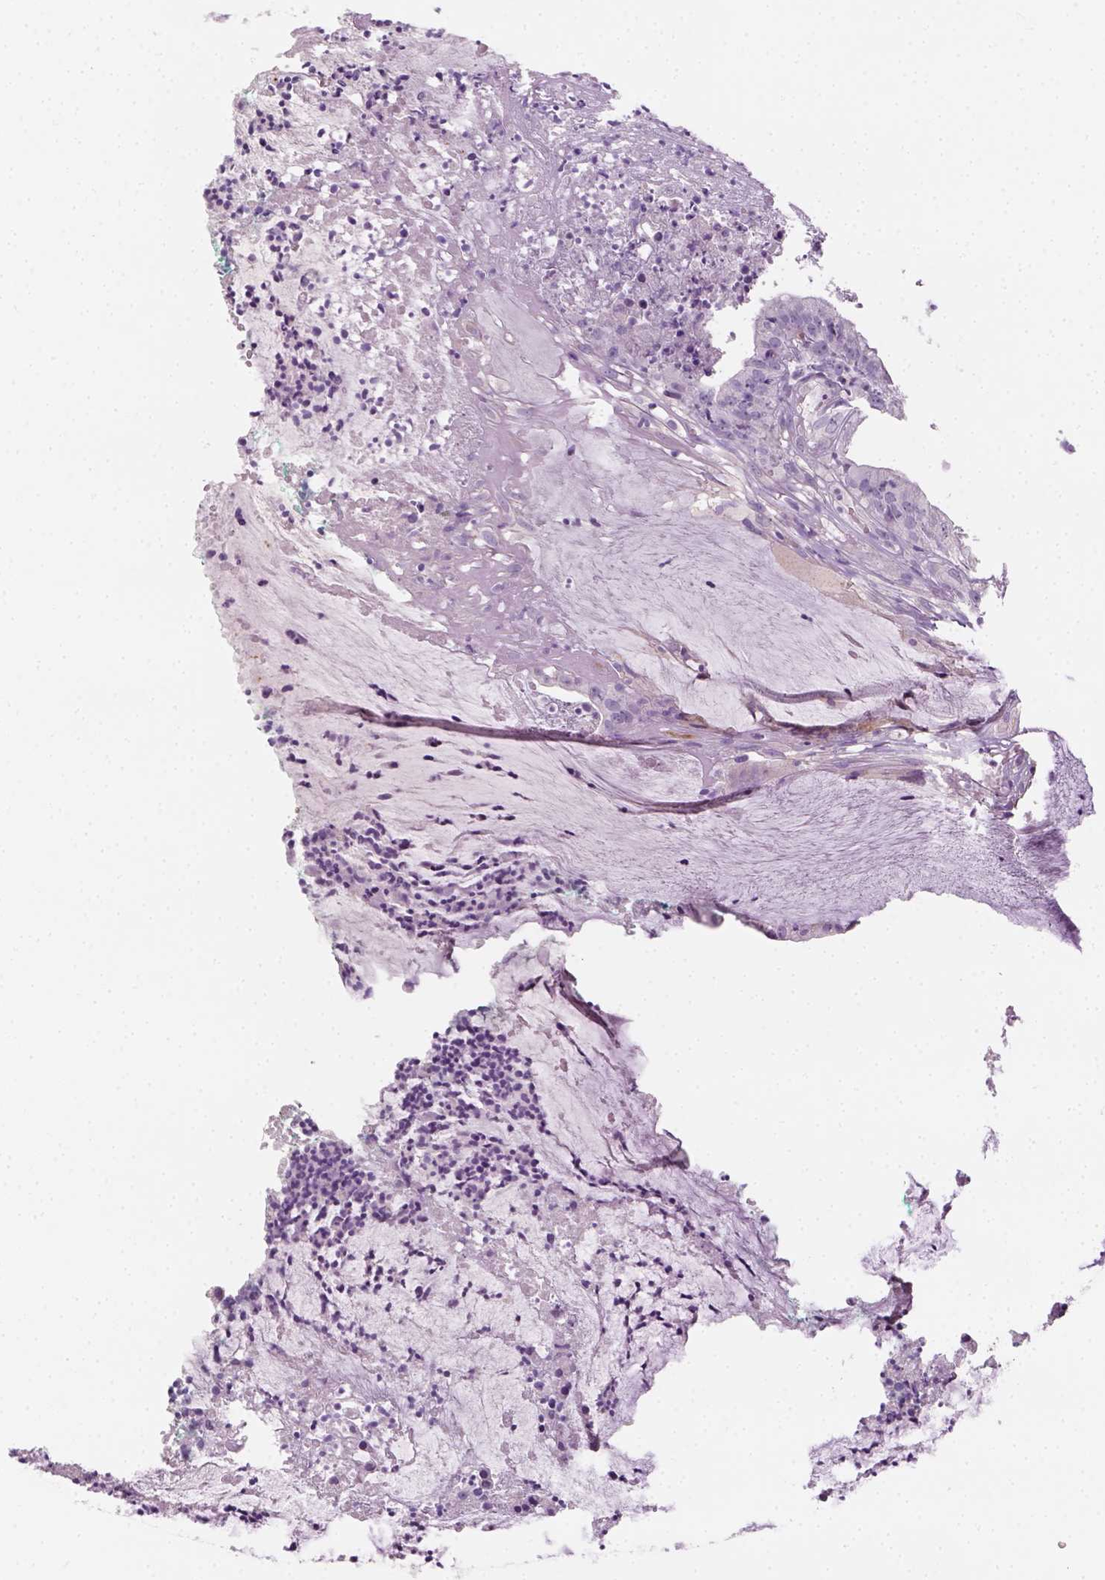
{"staining": {"intensity": "negative", "quantity": "none", "location": "none"}, "tissue": "colorectal cancer", "cell_type": "Tumor cells", "image_type": "cancer", "snomed": [{"axis": "morphology", "description": "Adenocarcinoma, NOS"}, {"axis": "topography", "description": "Colon"}], "caption": "There is no significant staining in tumor cells of adenocarcinoma (colorectal).", "gene": "FAM163B", "patient": {"sex": "female", "age": 78}}